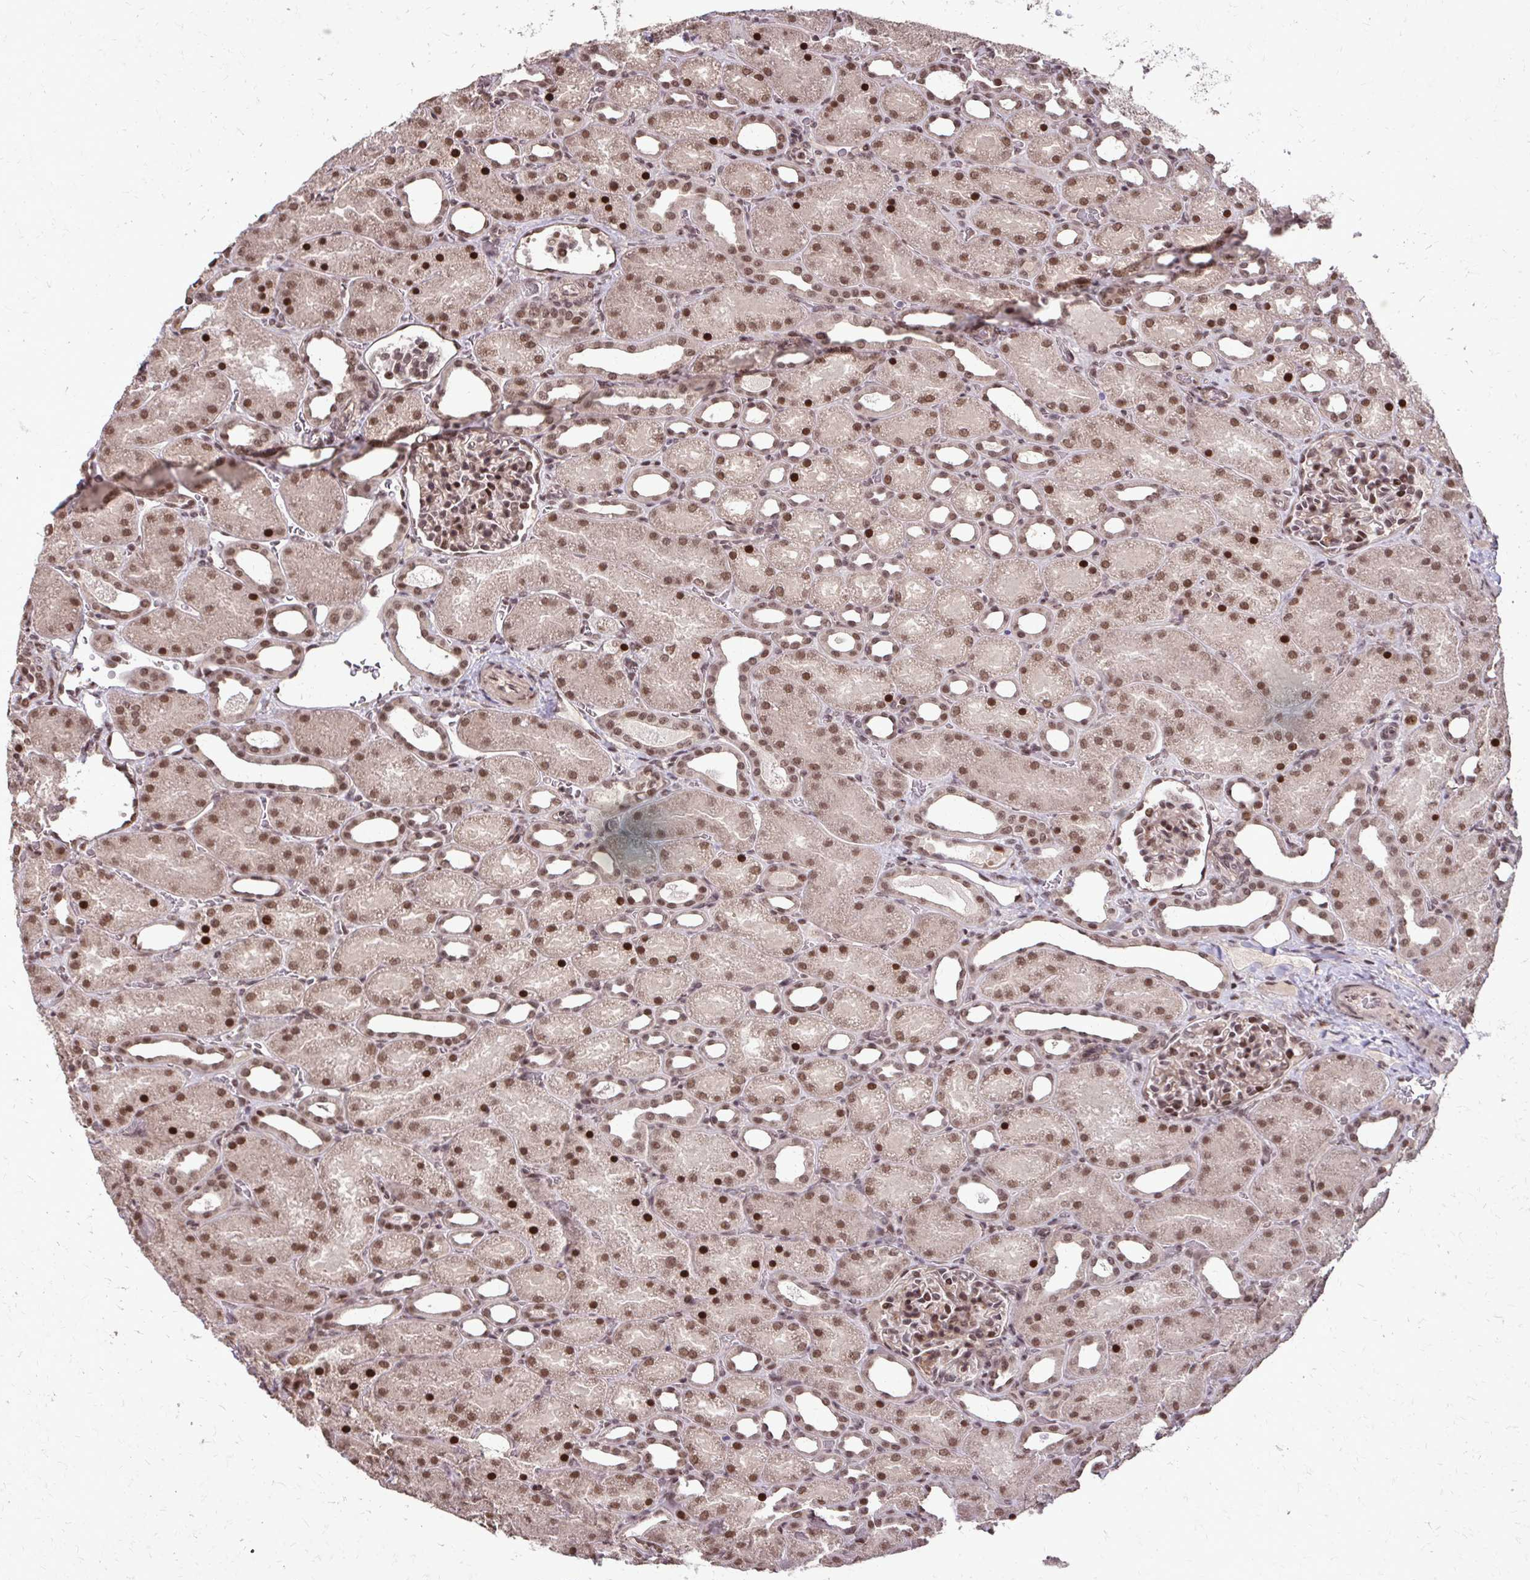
{"staining": {"intensity": "moderate", "quantity": ">75%", "location": "nuclear"}, "tissue": "kidney", "cell_type": "Cells in glomeruli", "image_type": "normal", "snomed": [{"axis": "morphology", "description": "Normal tissue, NOS"}, {"axis": "topography", "description": "Kidney"}], "caption": "A medium amount of moderate nuclear staining is seen in about >75% of cells in glomeruli in unremarkable kidney.", "gene": "SS18", "patient": {"sex": "male", "age": 2}}